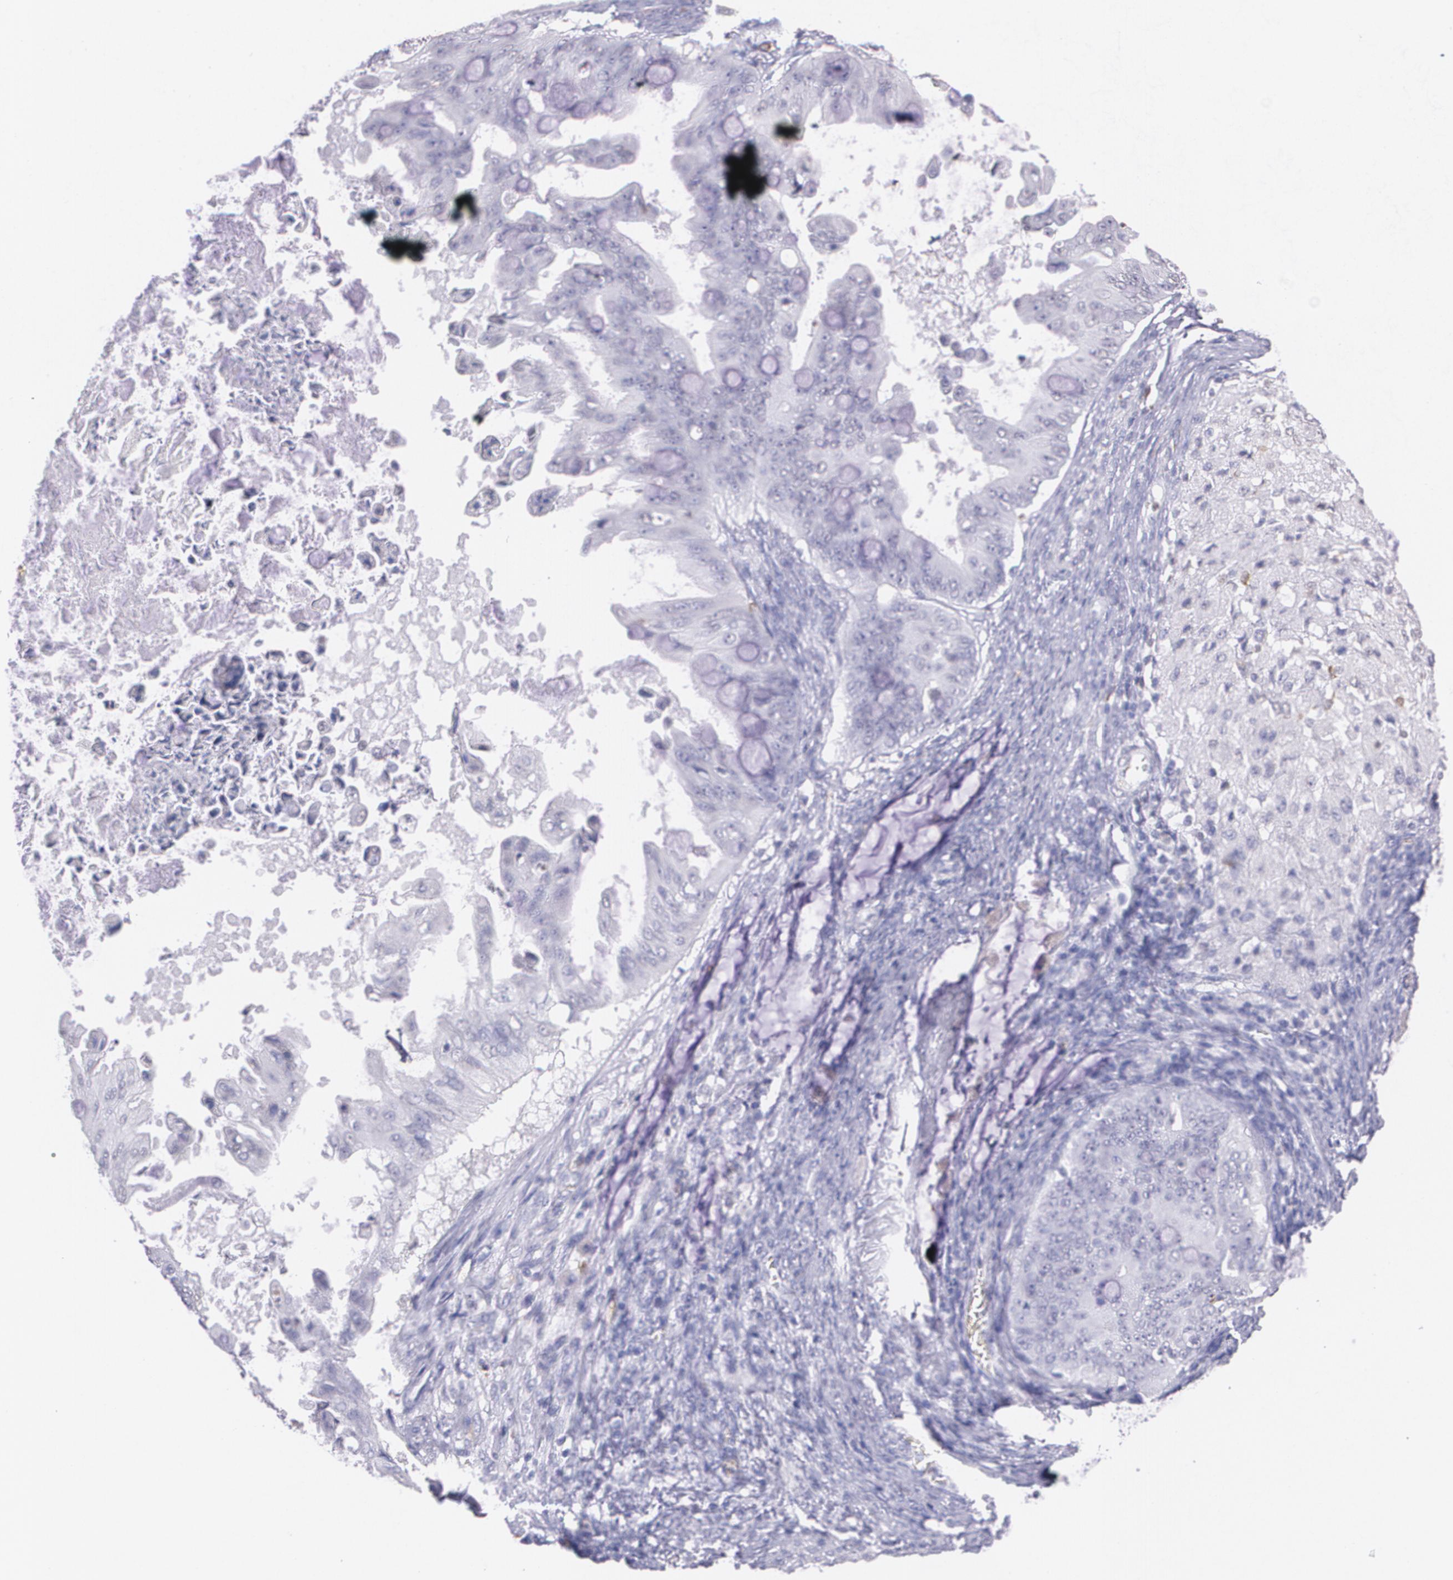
{"staining": {"intensity": "negative", "quantity": "none", "location": "none"}, "tissue": "ovarian cancer", "cell_type": "Tumor cells", "image_type": "cancer", "snomed": [{"axis": "morphology", "description": "Cystadenocarcinoma, mucinous, NOS"}, {"axis": "topography", "description": "Ovary"}], "caption": "Immunohistochemistry photomicrograph of human ovarian mucinous cystadenocarcinoma stained for a protein (brown), which shows no expression in tumor cells.", "gene": "RTN1", "patient": {"sex": "female", "age": 37}}